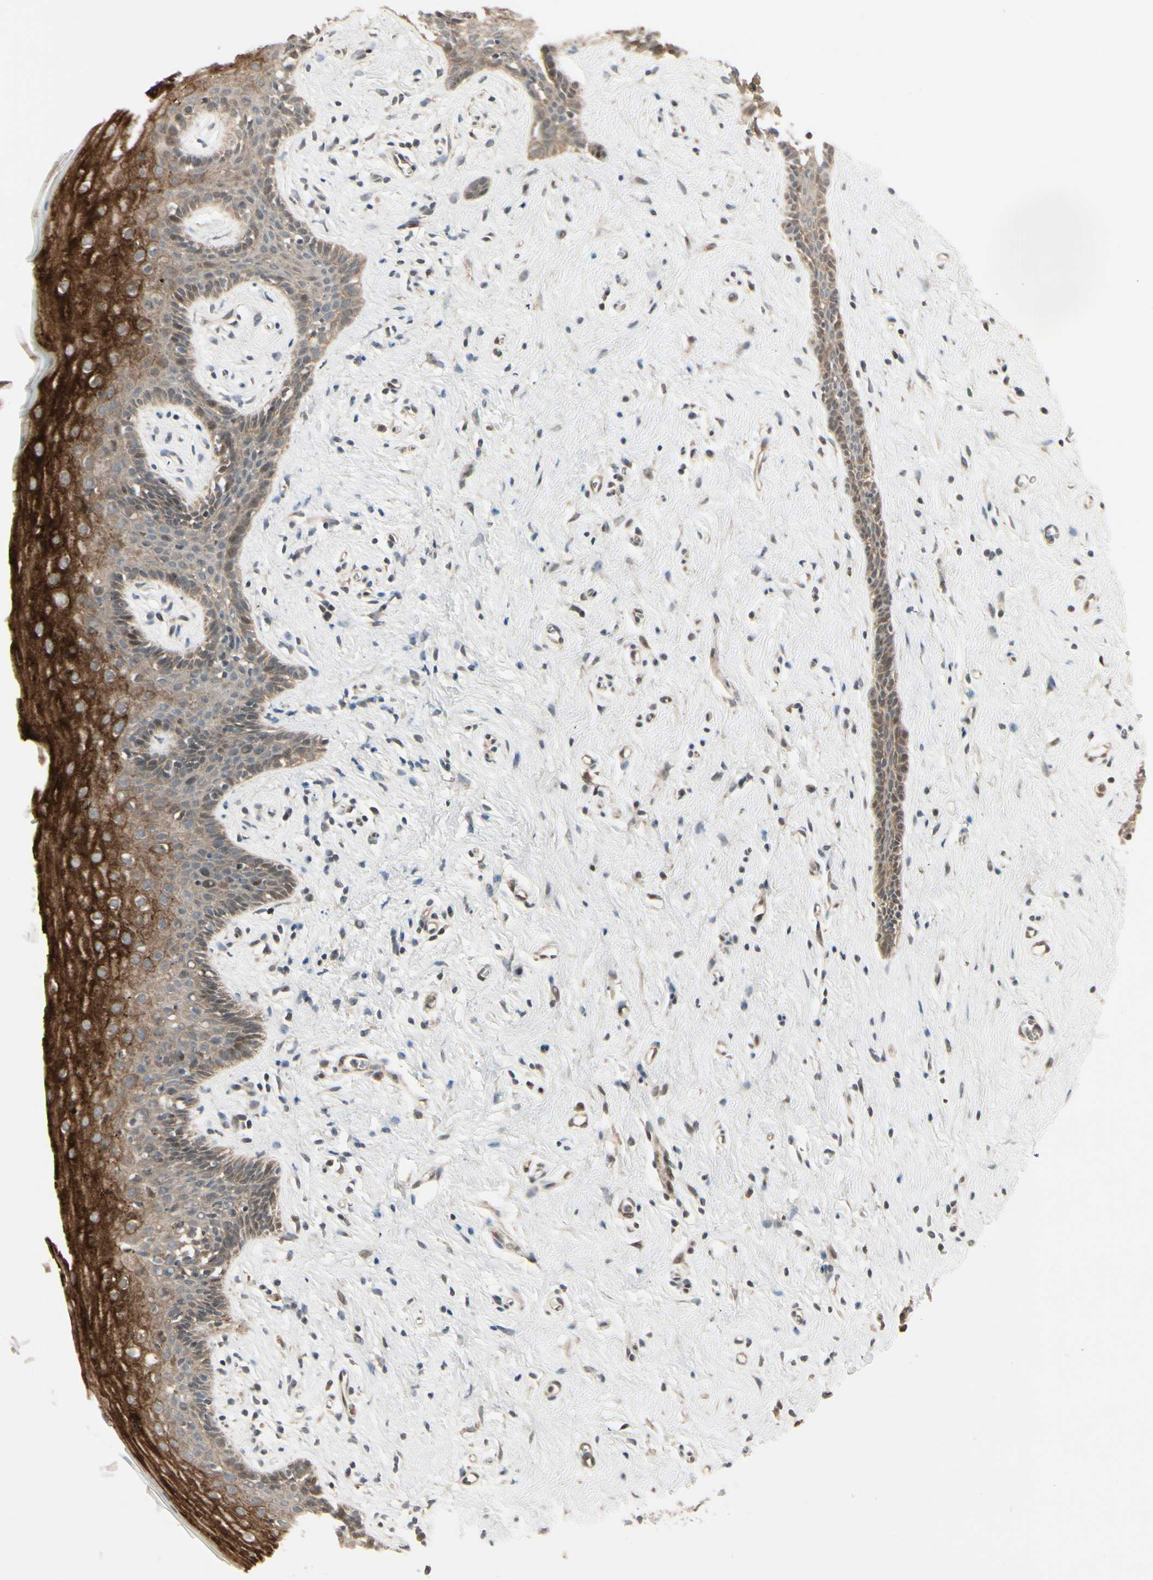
{"staining": {"intensity": "strong", "quantity": "25%-75%", "location": "cytoplasmic/membranous"}, "tissue": "vagina", "cell_type": "Squamous epithelial cells", "image_type": "normal", "snomed": [{"axis": "morphology", "description": "Normal tissue, NOS"}, {"axis": "topography", "description": "Vagina"}], "caption": "High-magnification brightfield microscopy of unremarkable vagina stained with DAB (brown) and counterstained with hematoxylin (blue). squamous epithelial cells exhibit strong cytoplasmic/membranous expression is present in about25%-75% of cells. (DAB IHC with brightfield microscopy, high magnification).", "gene": "SVBP", "patient": {"sex": "female", "age": 44}}